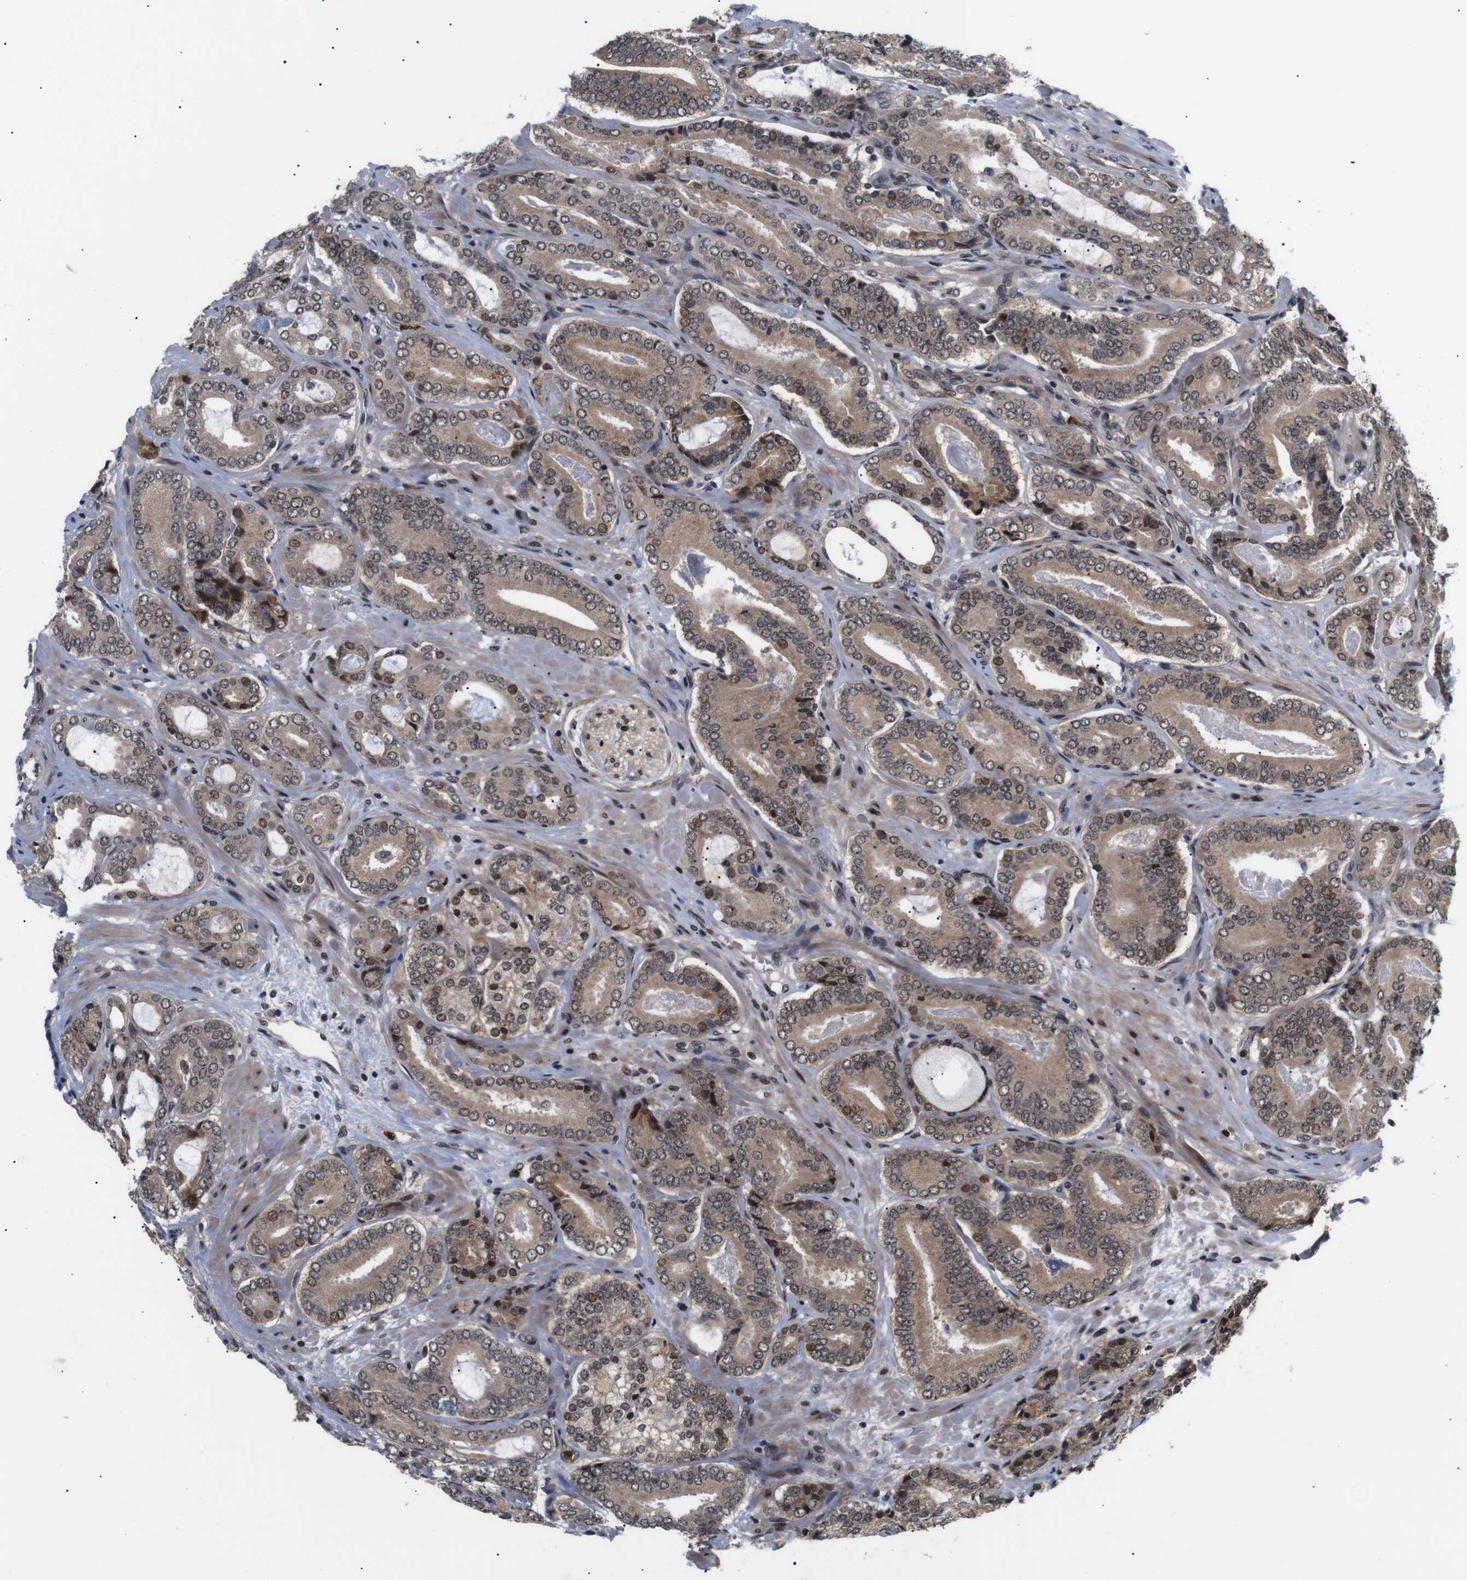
{"staining": {"intensity": "moderate", "quantity": ">75%", "location": "cytoplasmic/membranous,nuclear"}, "tissue": "prostate cancer", "cell_type": "Tumor cells", "image_type": "cancer", "snomed": [{"axis": "morphology", "description": "Adenocarcinoma, High grade"}, {"axis": "topography", "description": "Prostate"}], "caption": "Approximately >75% of tumor cells in human prostate cancer (adenocarcinoma (high-grade)) reveal moderate cytoplasmic/membranous and nuclear protein expression as visualized by brown immunohistochemical staining.", "gene": "KIF23", "patient": {"sex": "male", "age": 61}}